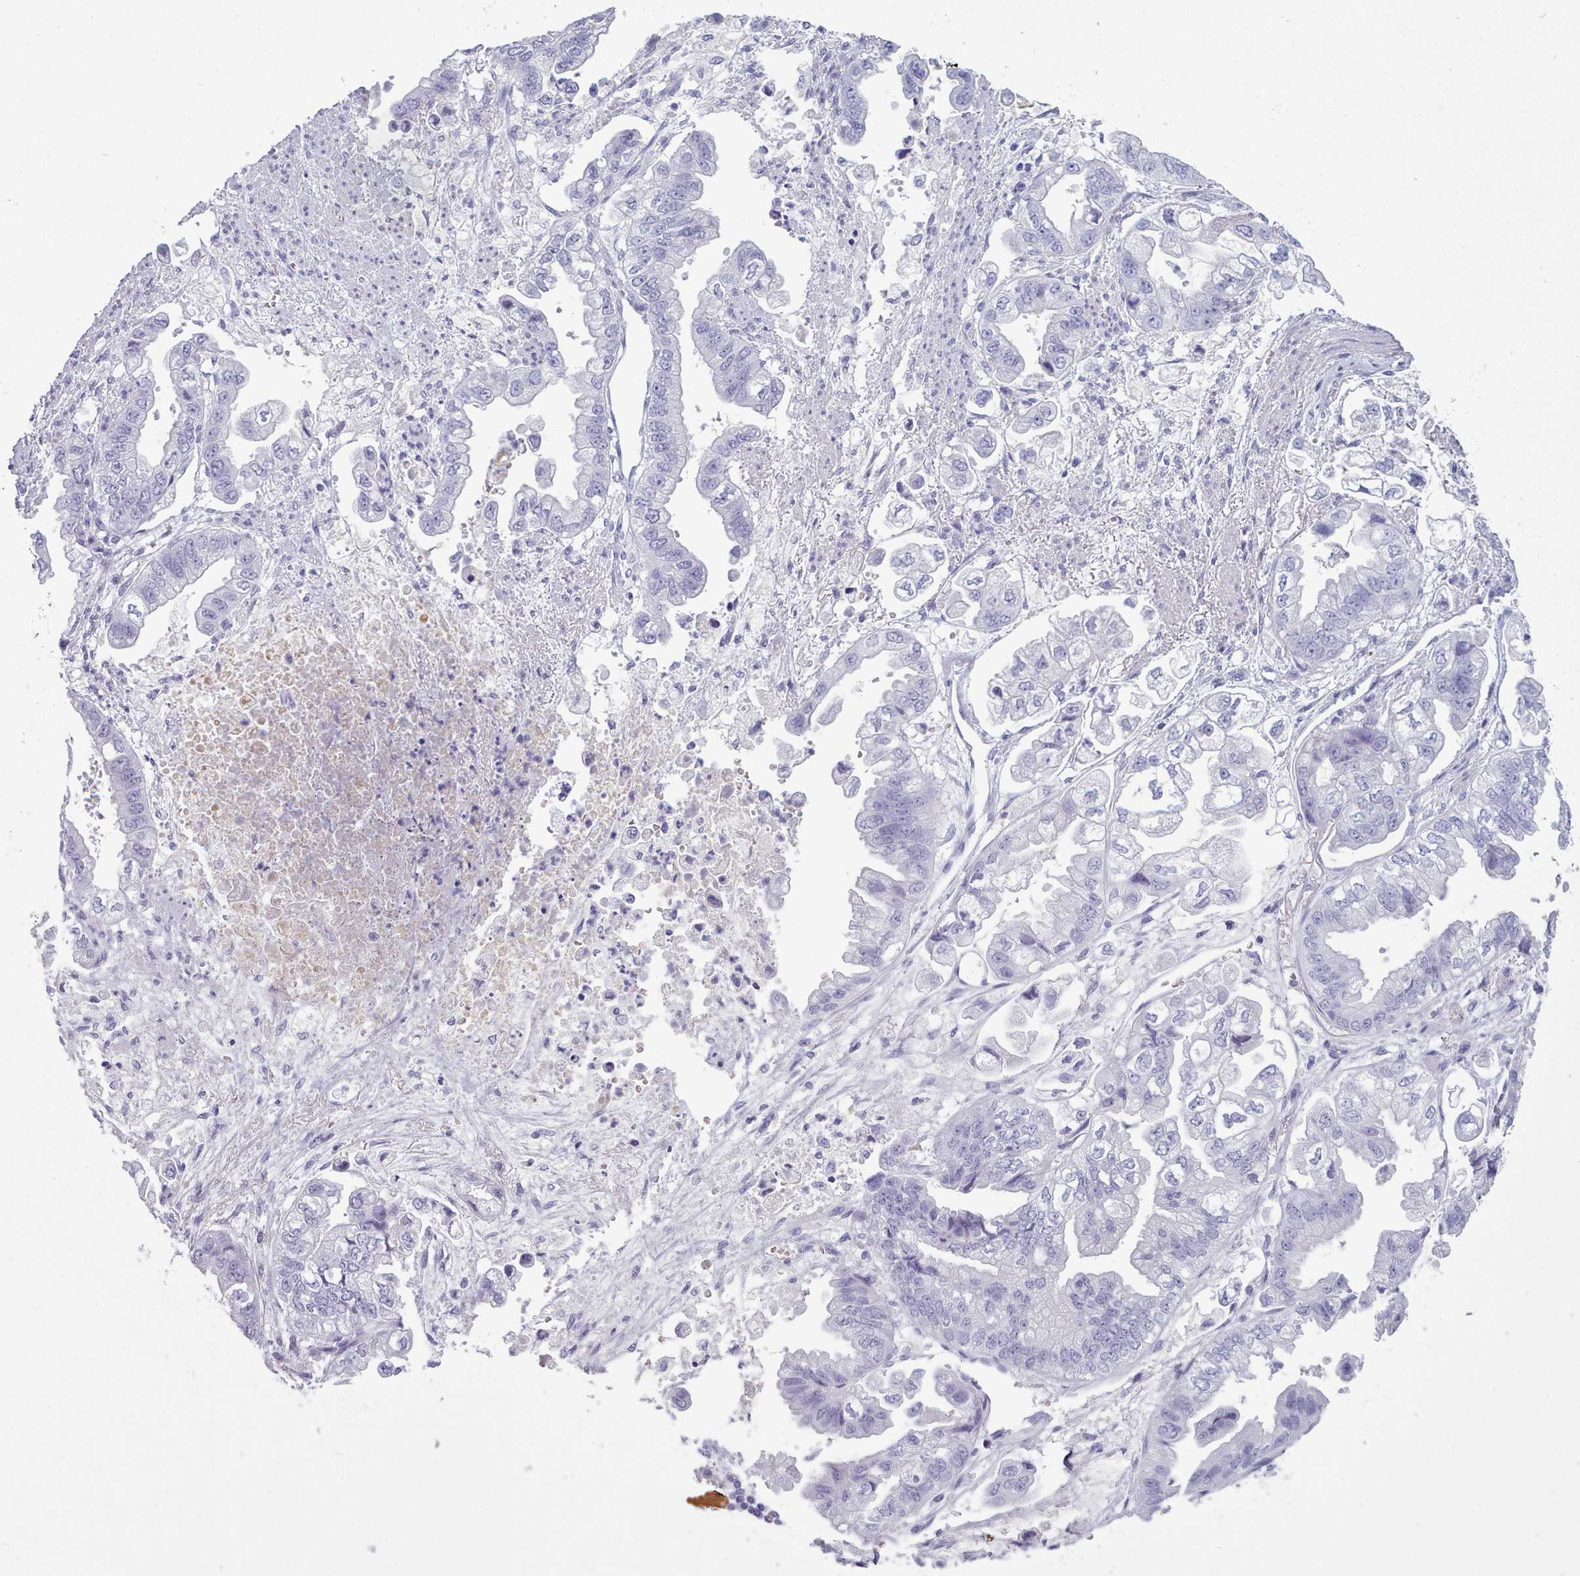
{"staining": {"intensity": "negative", "quantity": "none", "location": "none"}, "tissue": "stomach cancer", "cell_type": "Tumor cells", "image_type": "cancer", "snomed": [{"axis": "morphology", "description": "Adenocarcinoma, NOS"}, {"axis": "topography", "description": "Stomach"}], "caption": "This image is of stomach cancer (adenocarcinoma) stained with IHC to label a protein in brown with the nuclei are counter-stained blue. There is no positivity in tumor cells. (Immunohistochemistry (ihc), brightfield microscopy, high magnification).", "gene": "ZNF43", "patient": {"sex": "male", "age": 62}}